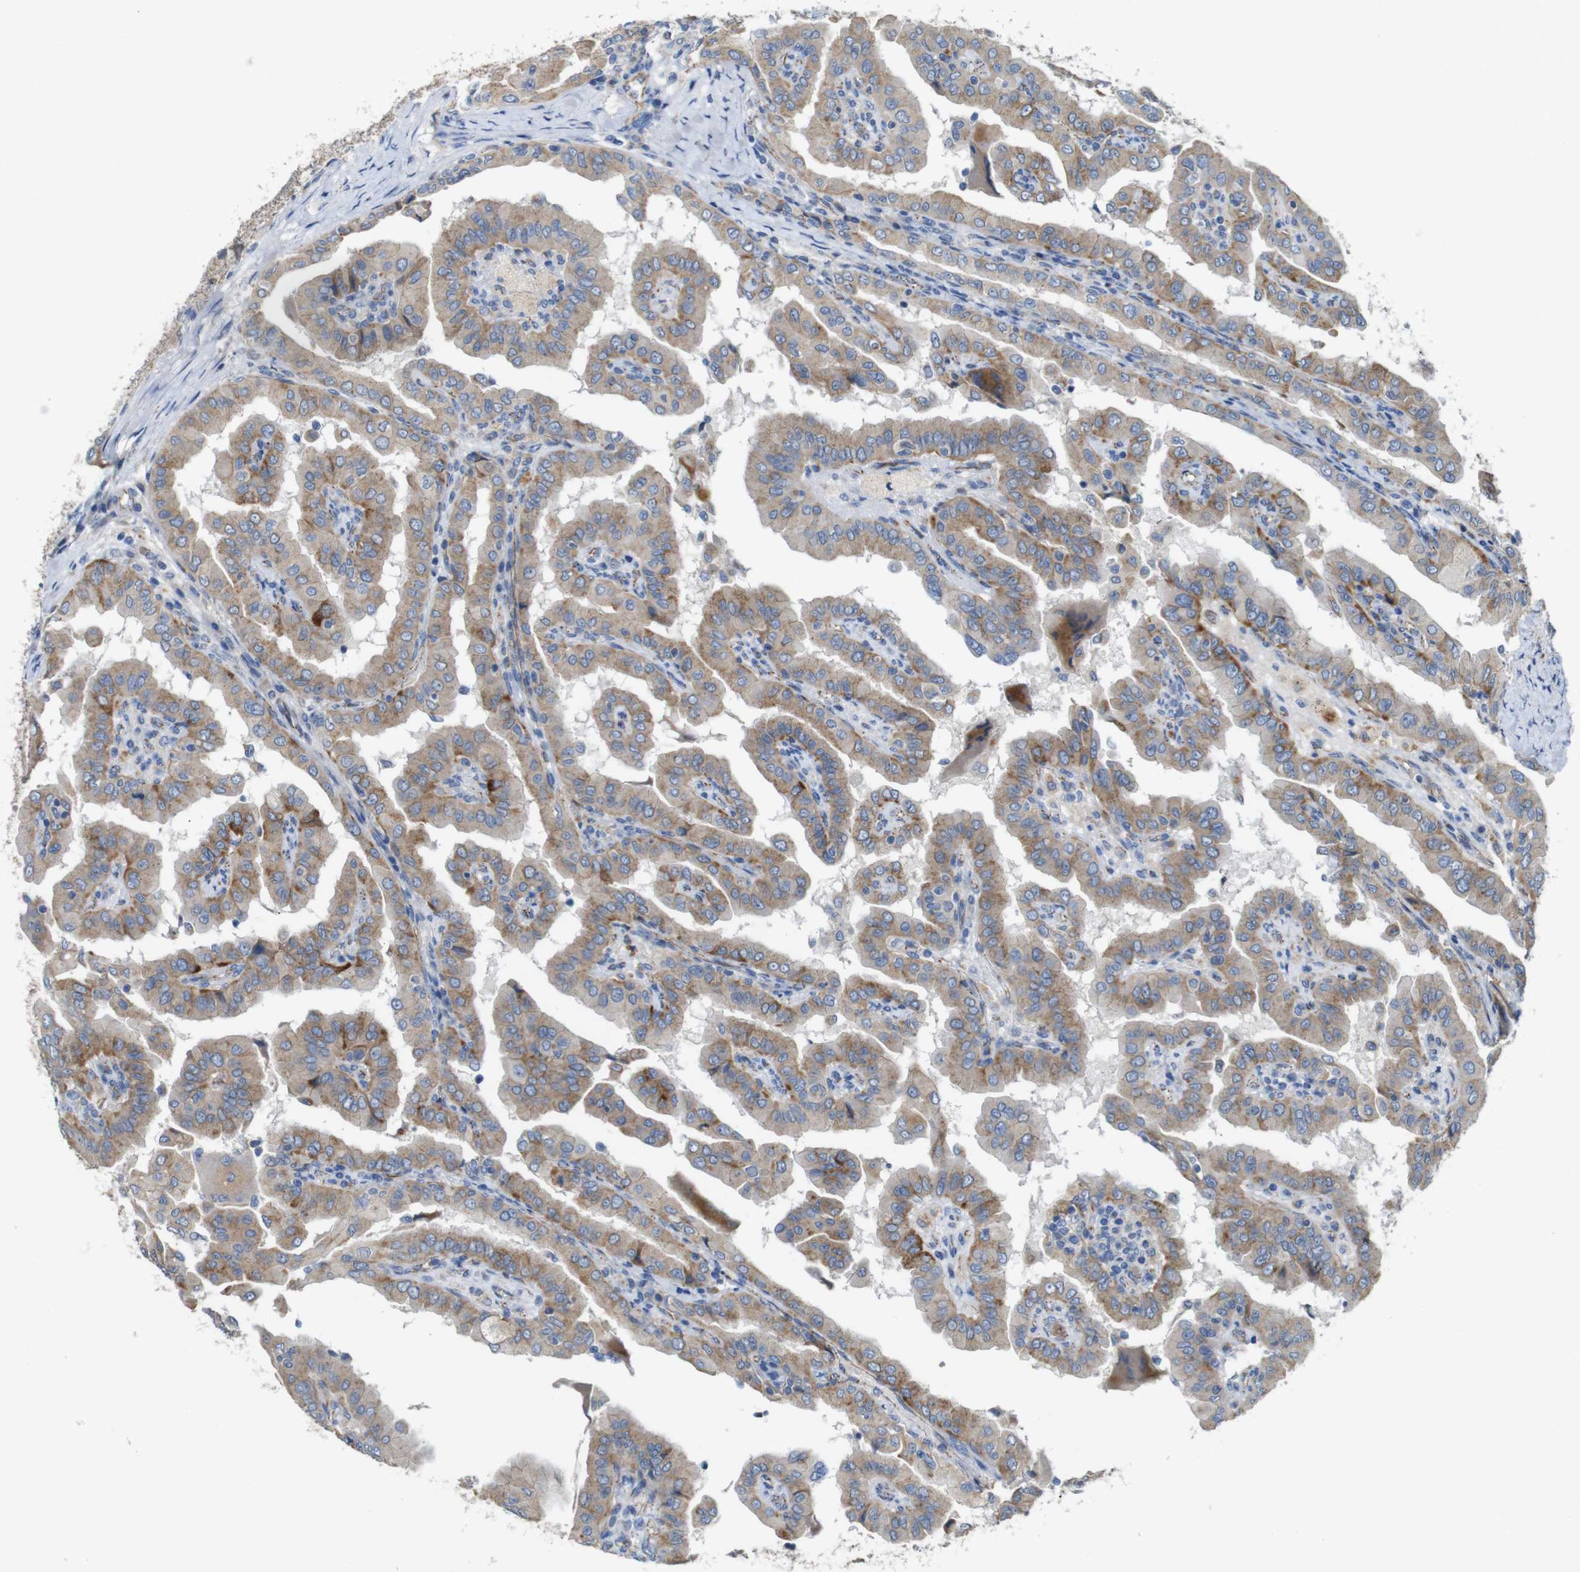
{"staining": {"intensity": "moderate", "quantity": "25%-75%", "location": "cytoplasmic/membranous"}, "tissue": "thyroid cancer", "cell_type": "Tumor cells", "image_type": "cancer", "snomed": [{"axis": "morphology", "description": "Papillary adenocarcinoma, NOS"}, {"axis": "topography", "description": "Thyroid gland"}], "caption": "A medium amount of moderate cytoplasmic/membranous staining is seen in about 25%-75% of tumor cells in thyroid cancer (papillary adenocarcinoma) tissue.", "gene": "NHLRC3", "patient": {"sex": "male", "age": 33}}